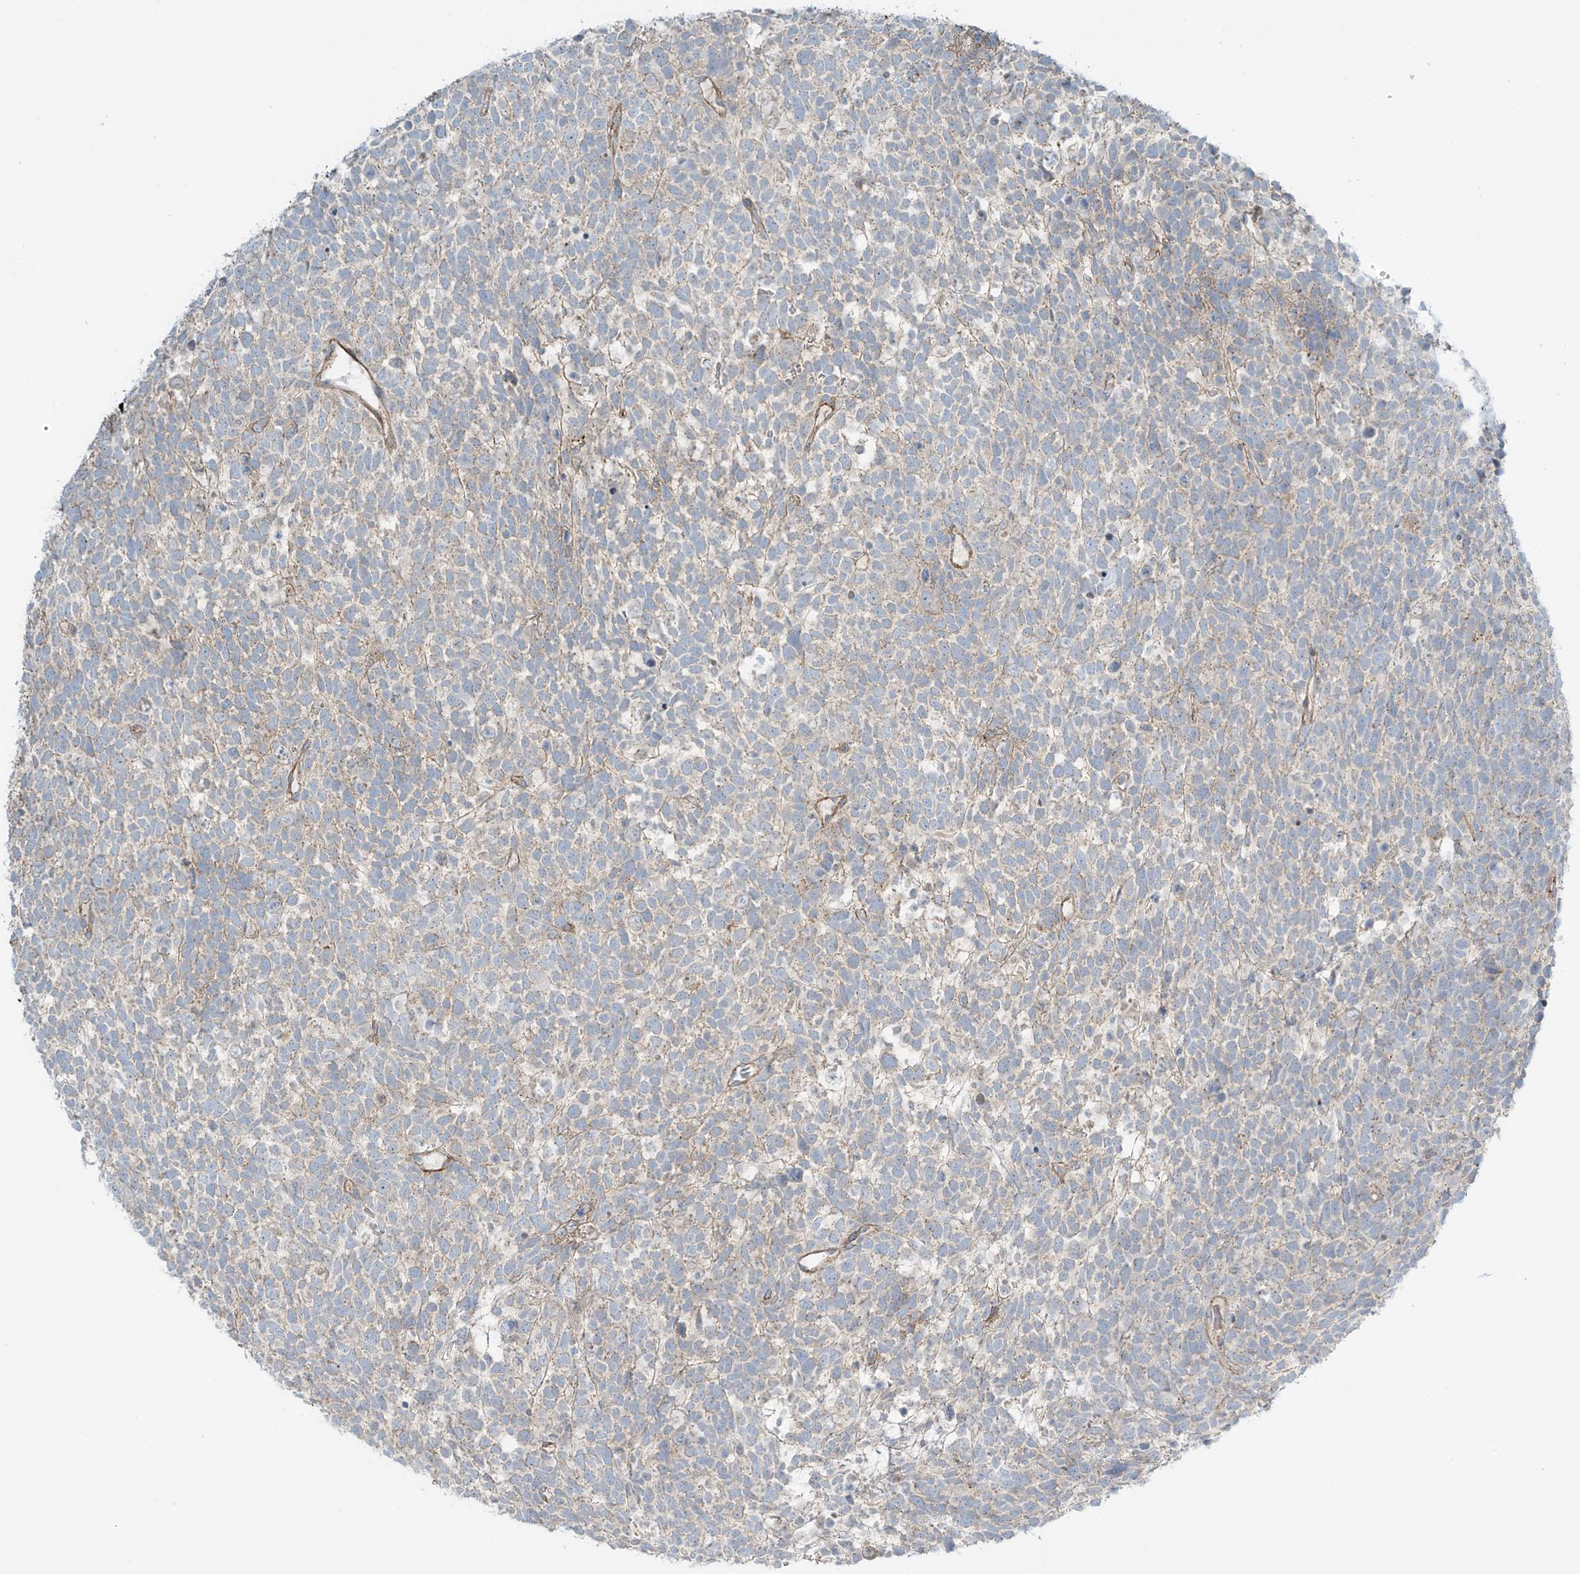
{"staining": {"intensity": "negative", "quantity": "none", "location": "none"}, "tissue": "urothelial cancer", "cell_type": "Tumor cells", "image_type": "cancer", "snomed": [{"axis": "morphology", "description": "Urothelial carcinoma, High grade"}, {"axis": "topography", "description": "Urinary bladder"}], "caption": "Tumor cells show no significant protein expression in urothelial carcinoma (high-grade).", "gene": "SLC9A2", "patient": {"sex": "female", "age": 82}}